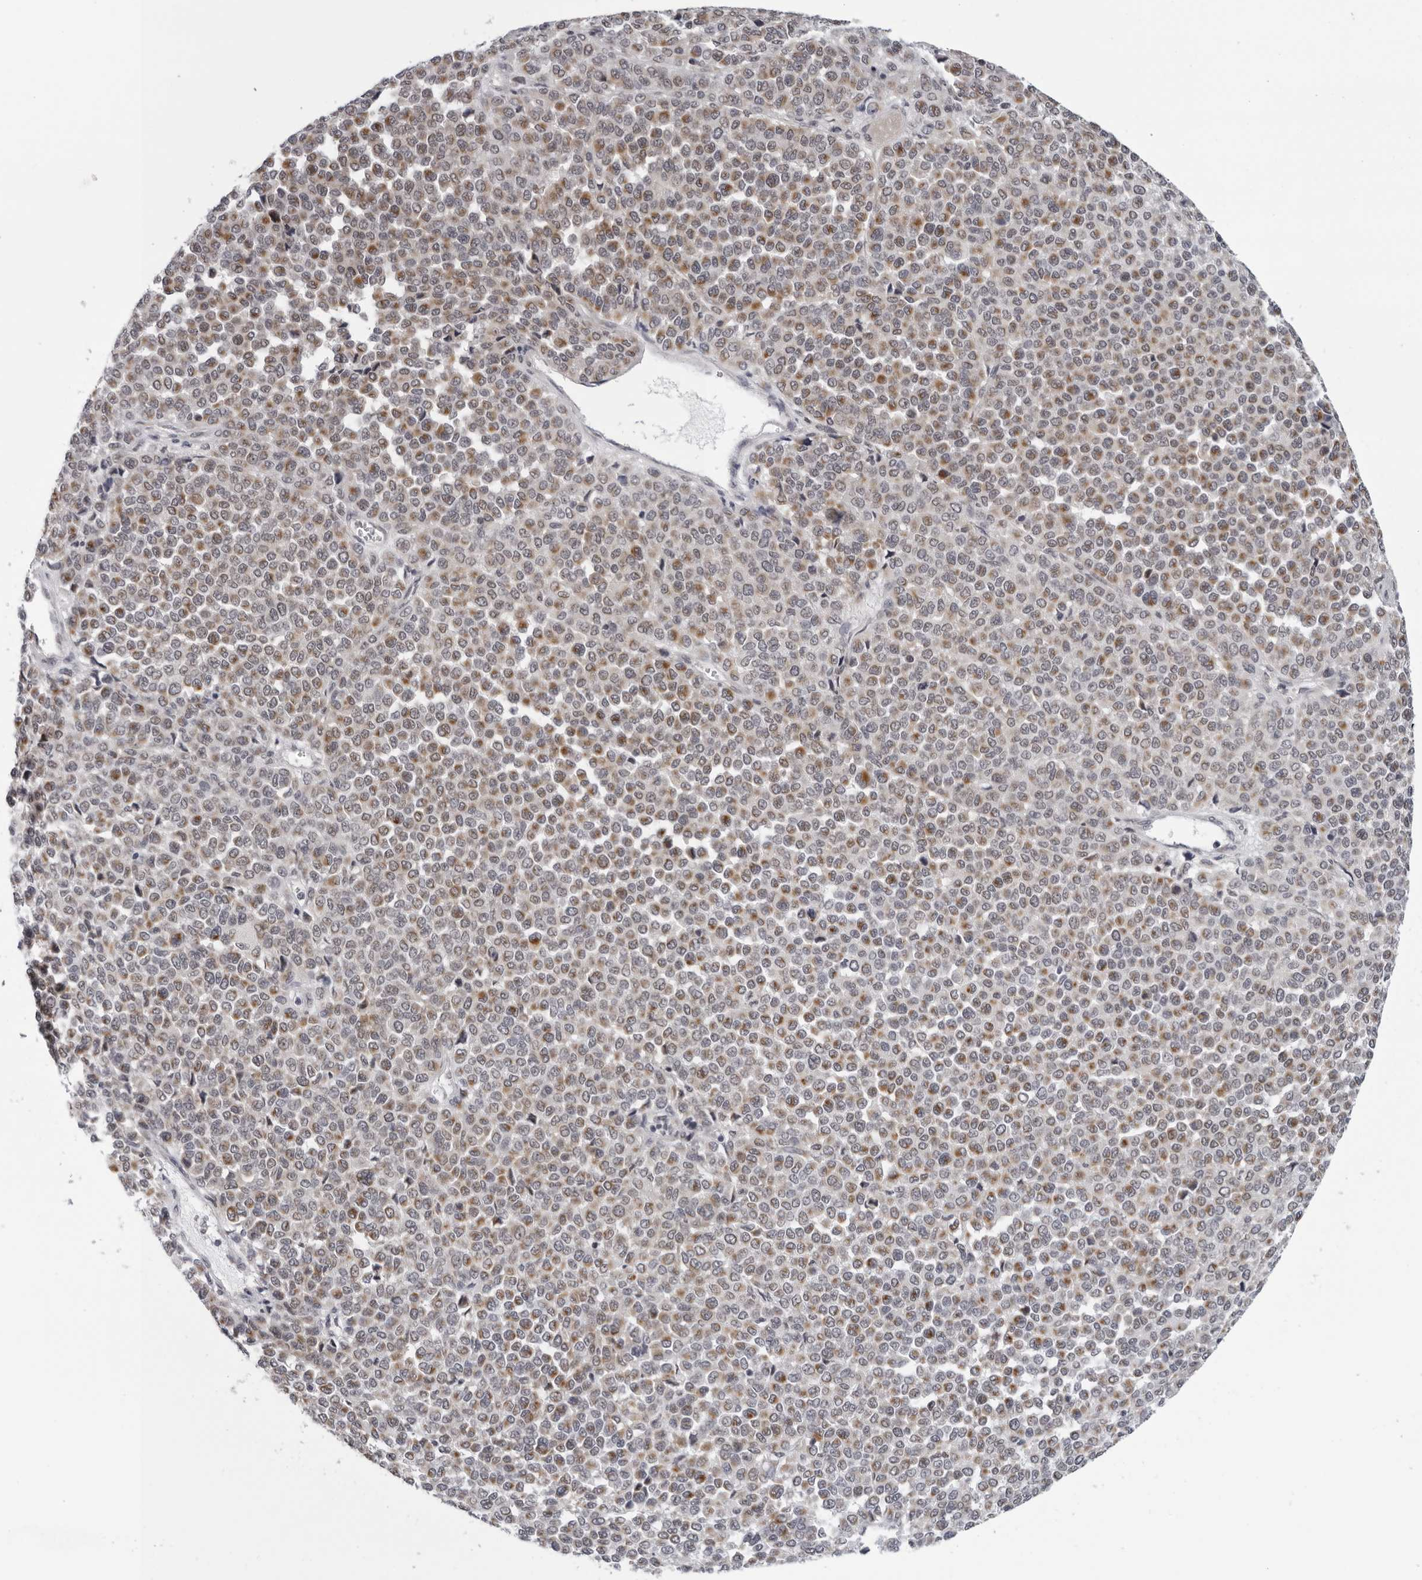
{"staining": {"intensity": "moderate", "quantity": ">75%", "location": "cytoplasmic/membranous"}, "tissue": "melanoma", "cell_type": "Tumor cells", "image_type": "cancer", "snomed": [{"axis": "morphology", "description": "Malignant melanoma, Metastatic site"}, {"axis": "topography", "description": "Pancreas"}], "caption": "Moderate cytoplasmic/membranous protein staining is present in about >75% of tumor cells in melanoma.", "gene": "CPT2", "patient": {"sex": "female", "age": 30}}